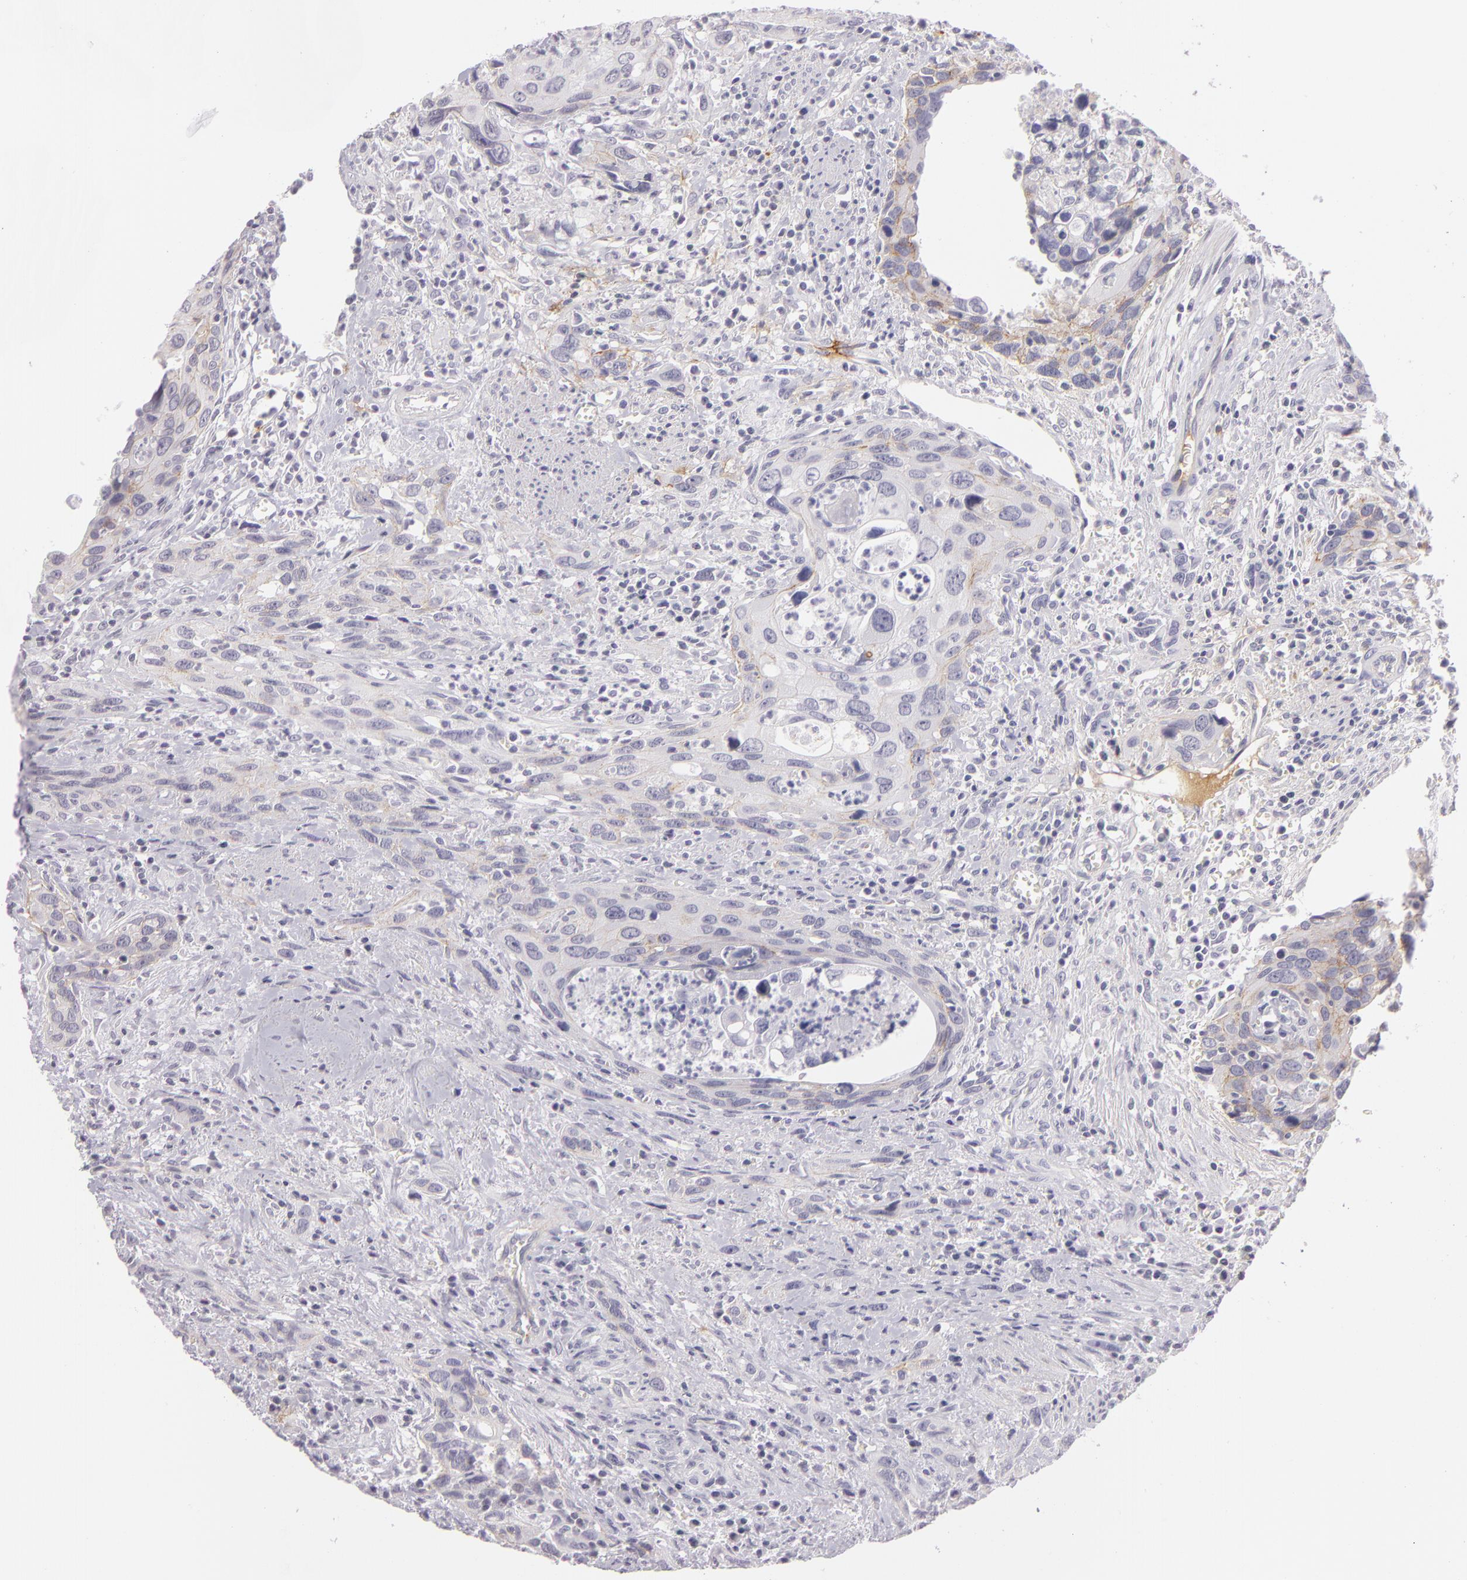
{"staining": {"intensity": "negative", "quantity": "none", "location": "none"}, "tissue": "urothelial cancer", "cell_type": "Tumor cells", "image_type": "cancer", "snomed": [{"axis": "morphology", "description": "Urothelial carcinoma, High grade"}, {"axis": "topography", "description": "Urinary bladder"}], "caption": "Immunohistochemical staining of human urothelial carcinoma (high-grade) reveals no significant staining in tumor cells. Brightfield microscopy of immunohistochemistry stained with DAB (brown) and hematoxylin (blue), captured at high magnification.", "gene": "CTNNB1", "patient": {"sex": "male", "age": 71}}